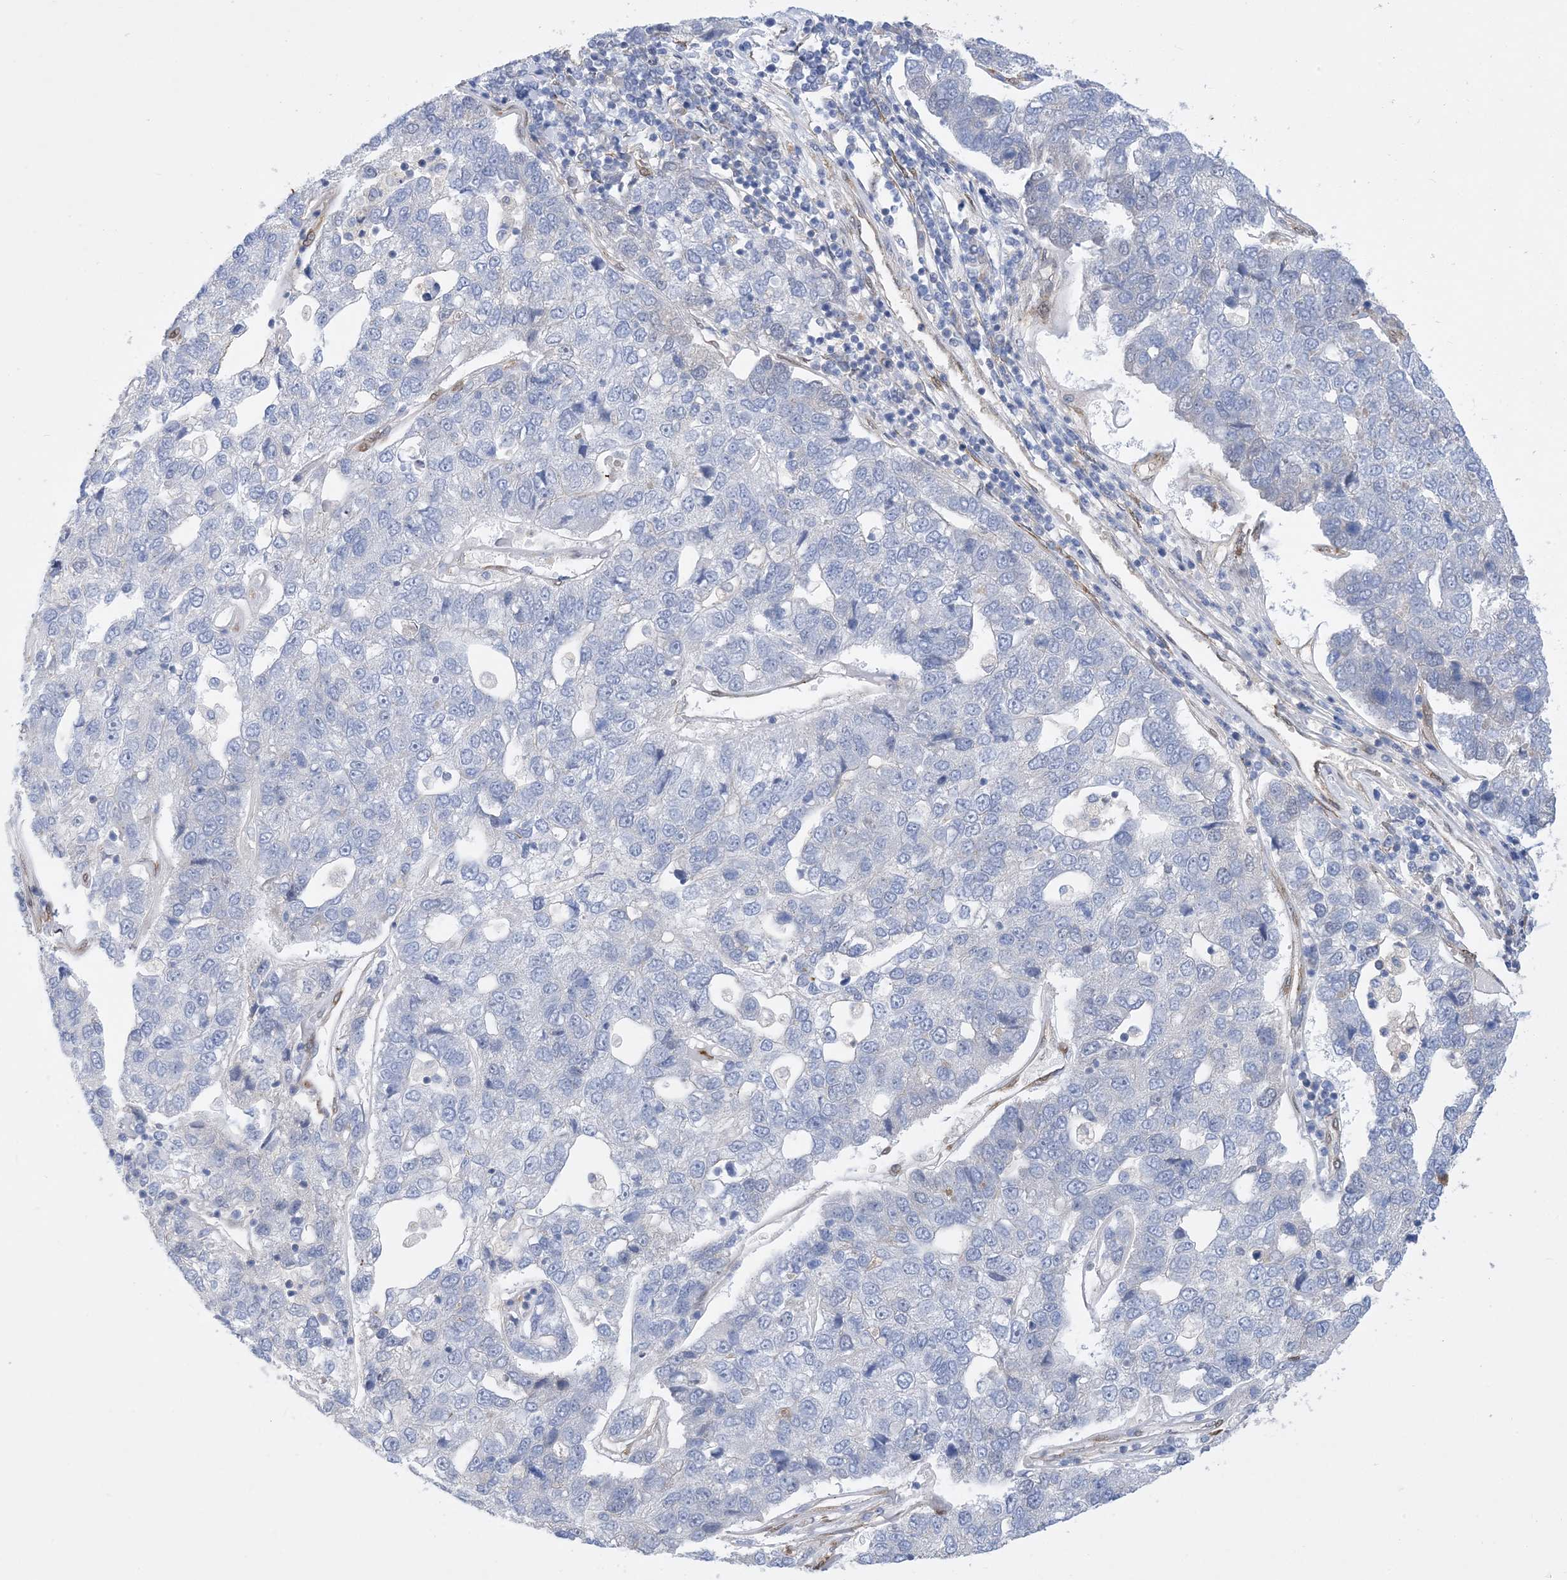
{"staining": {"intensity": "negative", "quantity": "none", "location": "none"}, "tissue": "pancreatic cancer", "cell_type": "Tumor cells", "image_type": "cancer", "snomed": [{"axis": "morphology", "description": "Adenocarcinoma, NOS"}, {"axis": "topography", "description": "Pancreas"}], "caption": "The immunohistochemistry (IHC) image has no significant positivity in tumor cells of adenocarcinoma (pancreatic) tissue.", "gene": "RBMS3", "patient": {"sex": "female", "age": 61}}